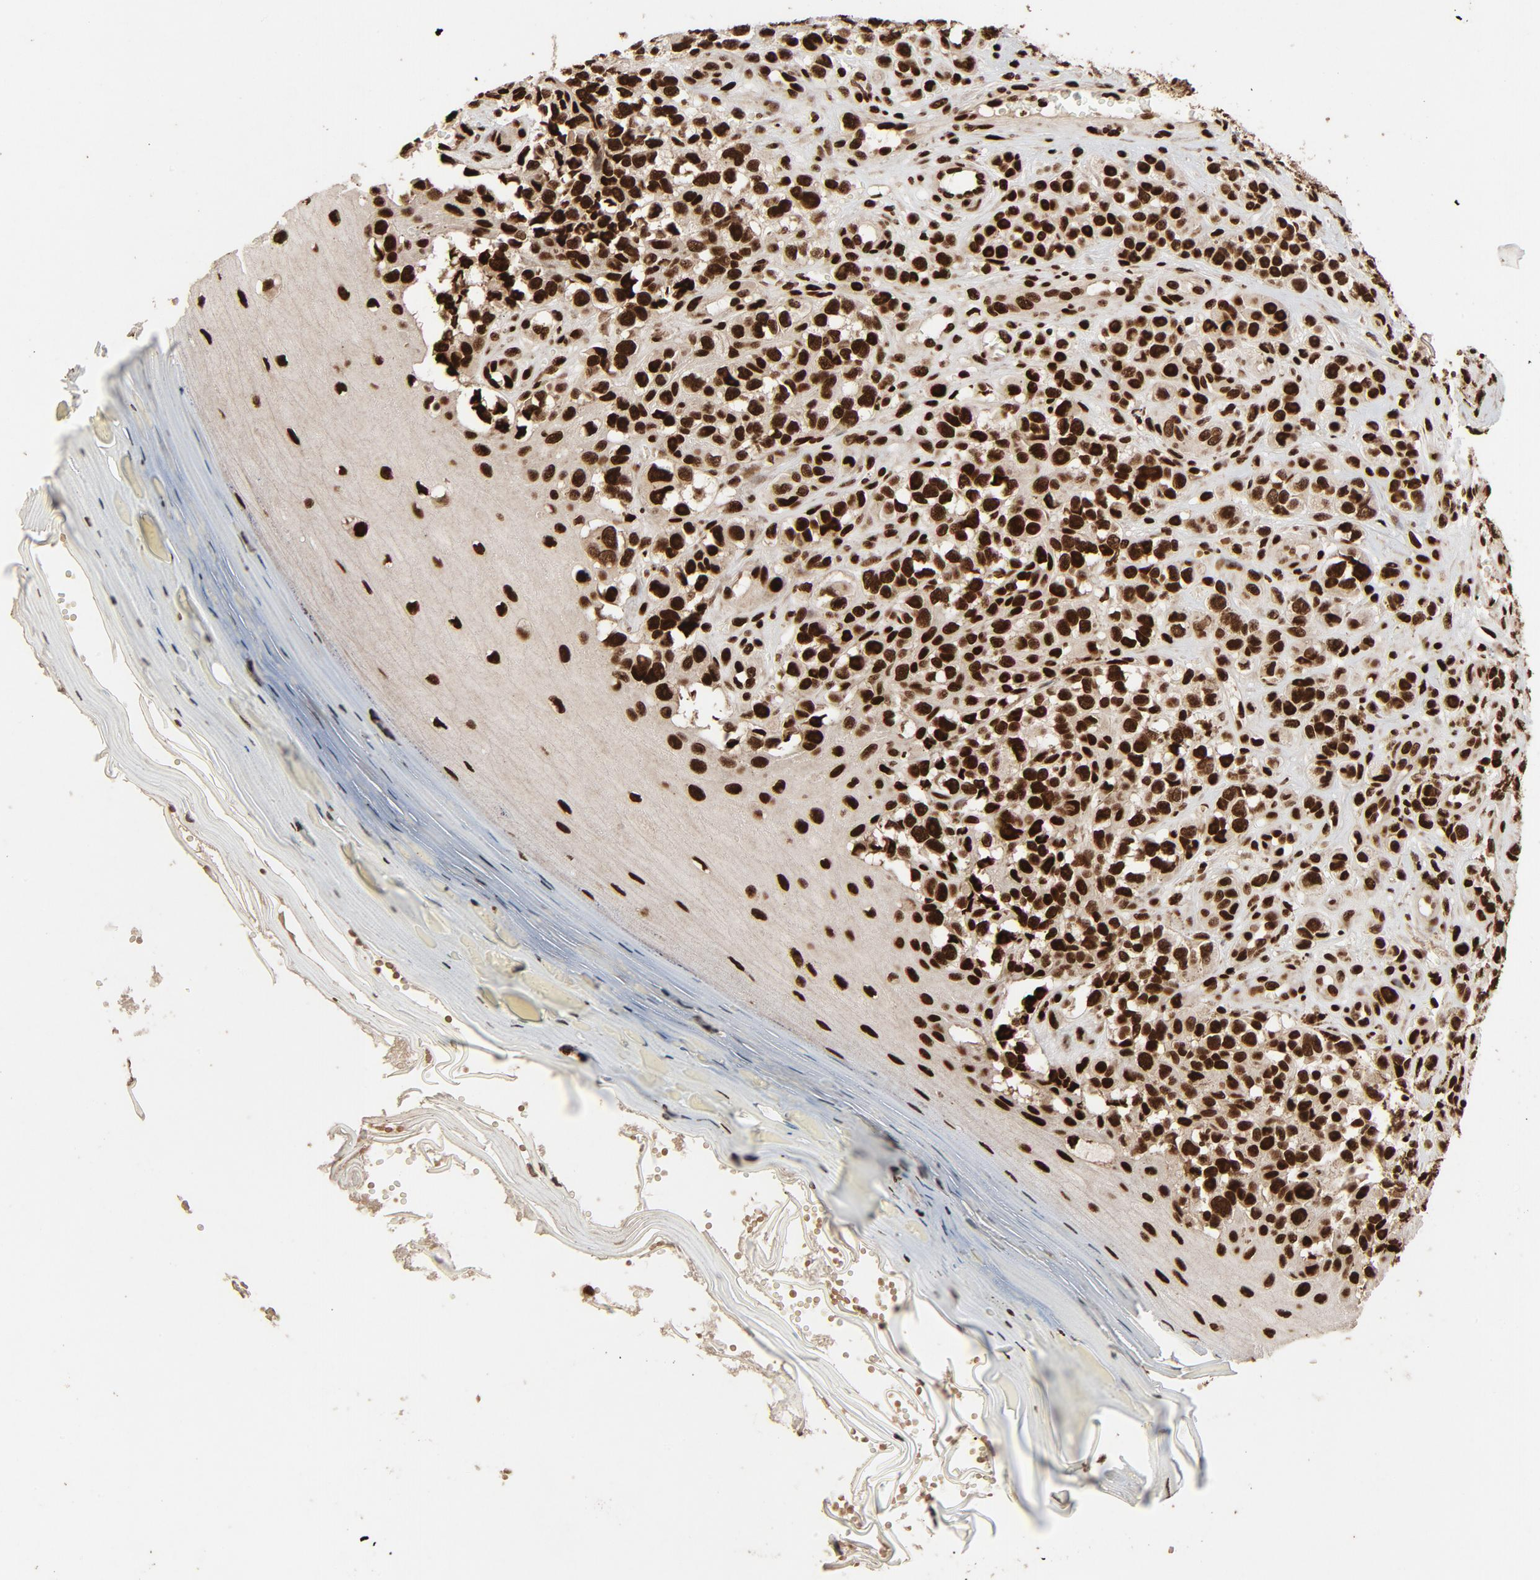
{"staining": {"intensity": "strong", "quantity": ">75%", "location": "nuclear"}, "tissue": "melanoma", "cell_type": "Tumor cells", "image_type": "cancer", "snomed": [{"axis": "morphology", "description": "Malignant melanoma, NOS"}, {"axis": "topography", "description": "Skin"}], "caption": "An immunohistochemistry (IHC) histopathology image of neoplastic tissue is shown. Protein staining in brown labels strong nuclear positivity in malignant melanoma within tumor cells. (Stains: DAB (3,3'-diaminobenzidine) in brown, nuclei in blue, Microscopy: brightfield microscopy at high magnification).", "gene": "TP53BP1", "patient": {"sex": "female", "age": 82}}